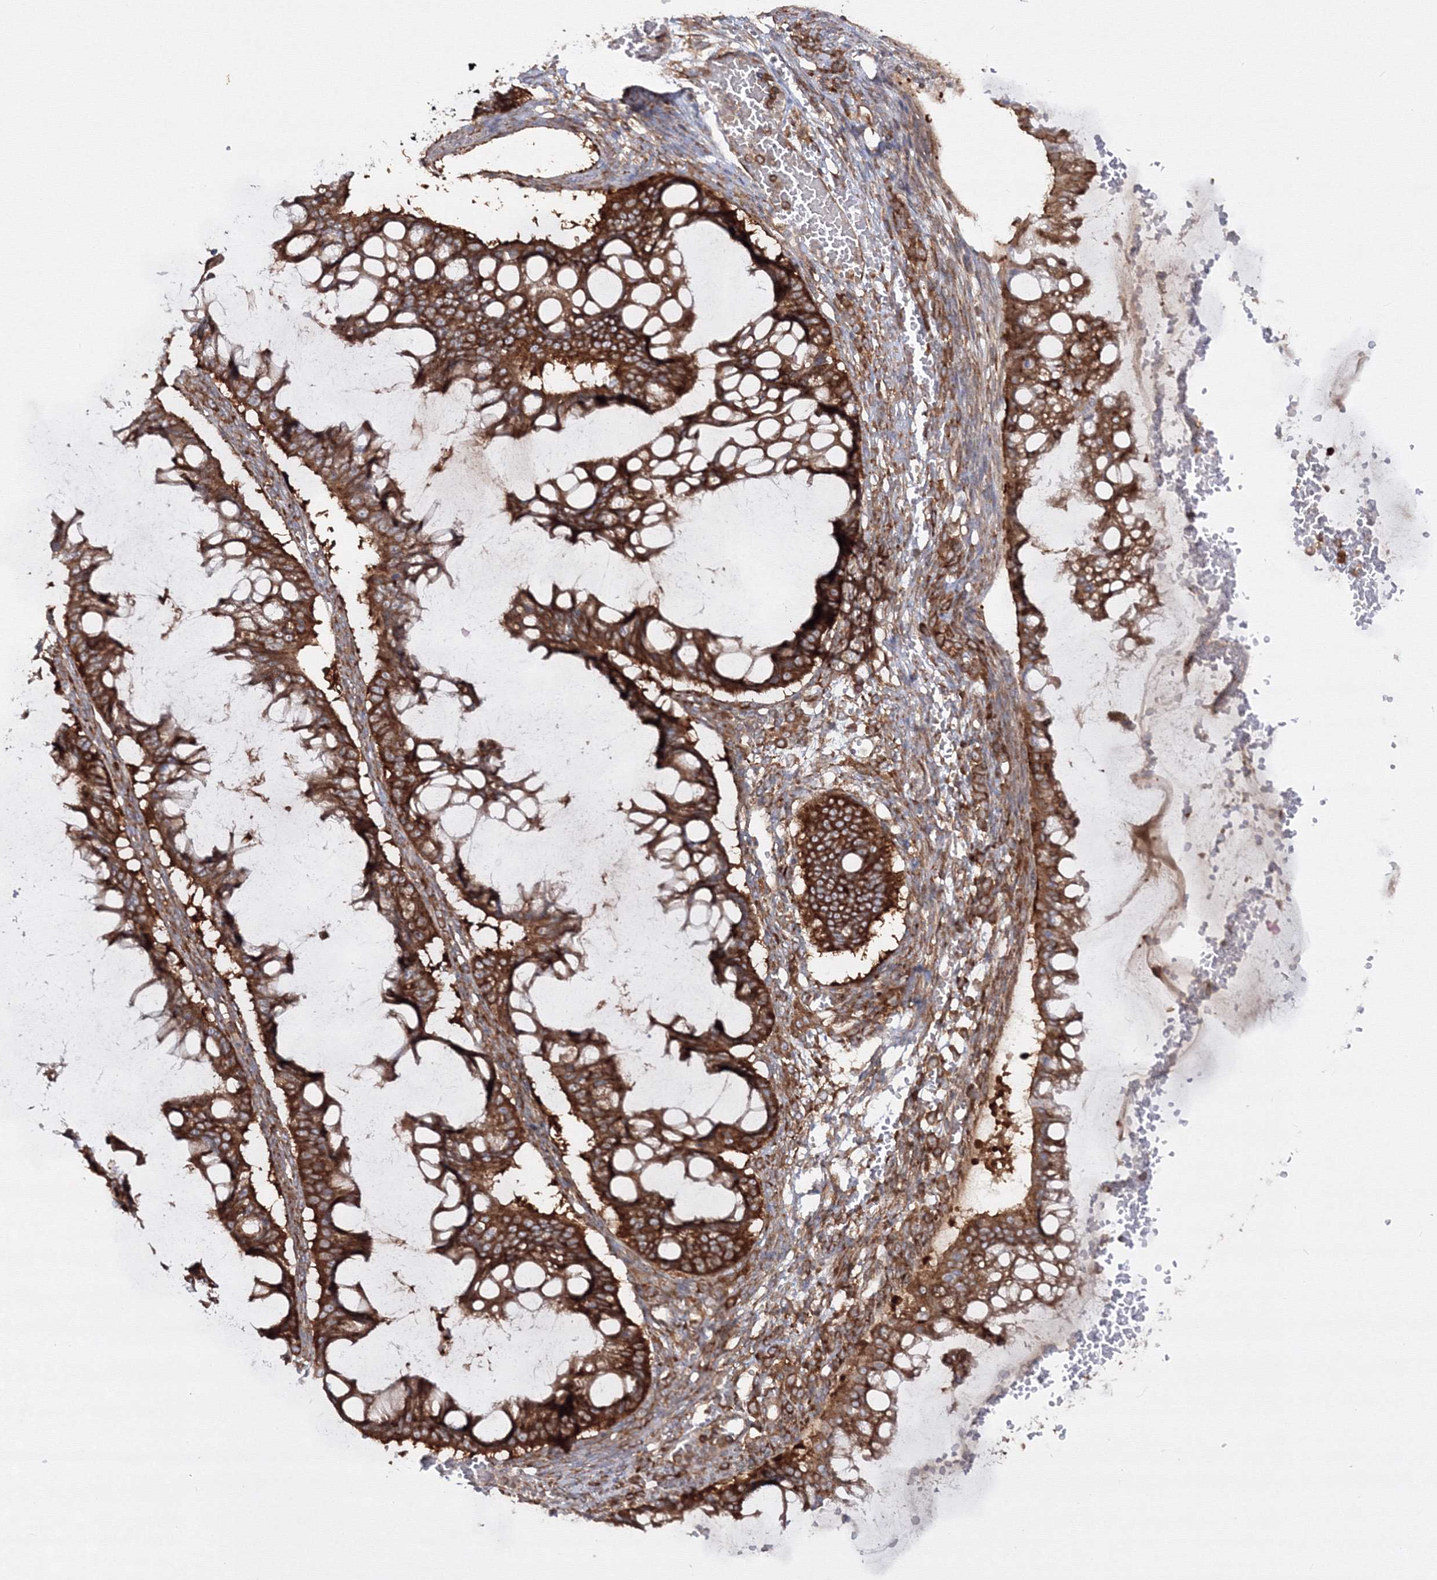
{"staining": {"intensity": "strong", "quantity": ">75%", "location": "cytoplasmic/membranous"}, "tissue": "ovarian cancer", "cell_type": "Tumor cells", "image_type": "cancer", "snomed": [{"axis": "morphology", "description": "Cystadenocarcinoma, mucinous, NOS"}, {"axis": "topography", "description": "Ovary"}], "caption": "Strong cytoplasmic/membranous protein expression is seen in approximately >75% of tumor cells in ovarian cancer (mucinous cystadenocarcinoma). Immunohistochemistry stains the protein in brown and the nuclei are stained blue.", "gene": "HARS1", "patient": {"sex": "female", "age": 73}}